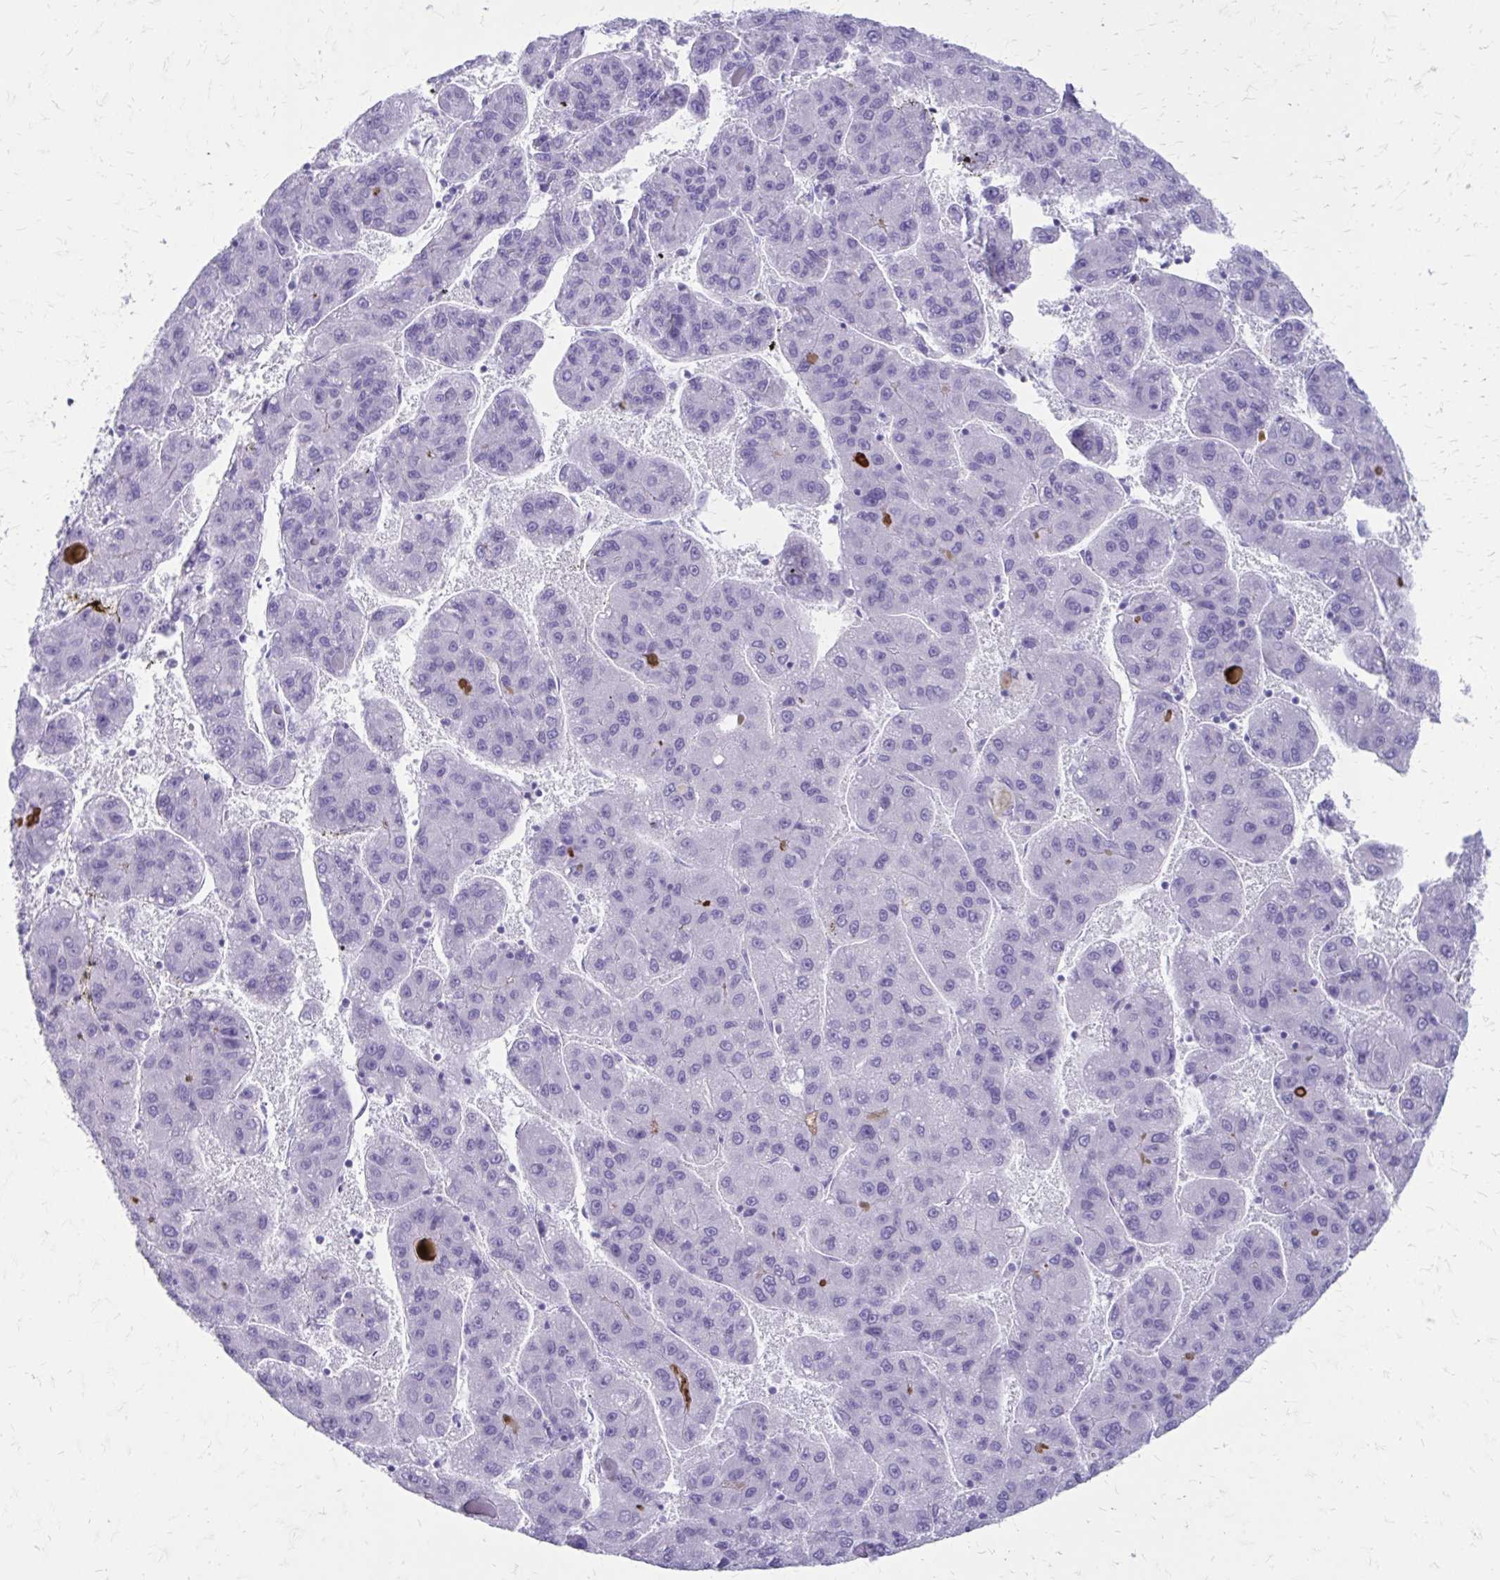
{"staining": {"intensity": "negative", "quantity": "none", "location": "none"}, "tissue": "liver cancer", "cell_type": "Tumor cells", "image_type": "cancer", "snomed": [{"axis": "morphology", "description": "Carcinoma, Hepatocellular, NOS"}, {"axis": "topography", "description": "Liver"}], "caption": "Tumor cells show no significant positivity in hepatocellular carcinoma (liver).", "gene": "SATL1", "patient": {"sex": "female", "age": 82}}